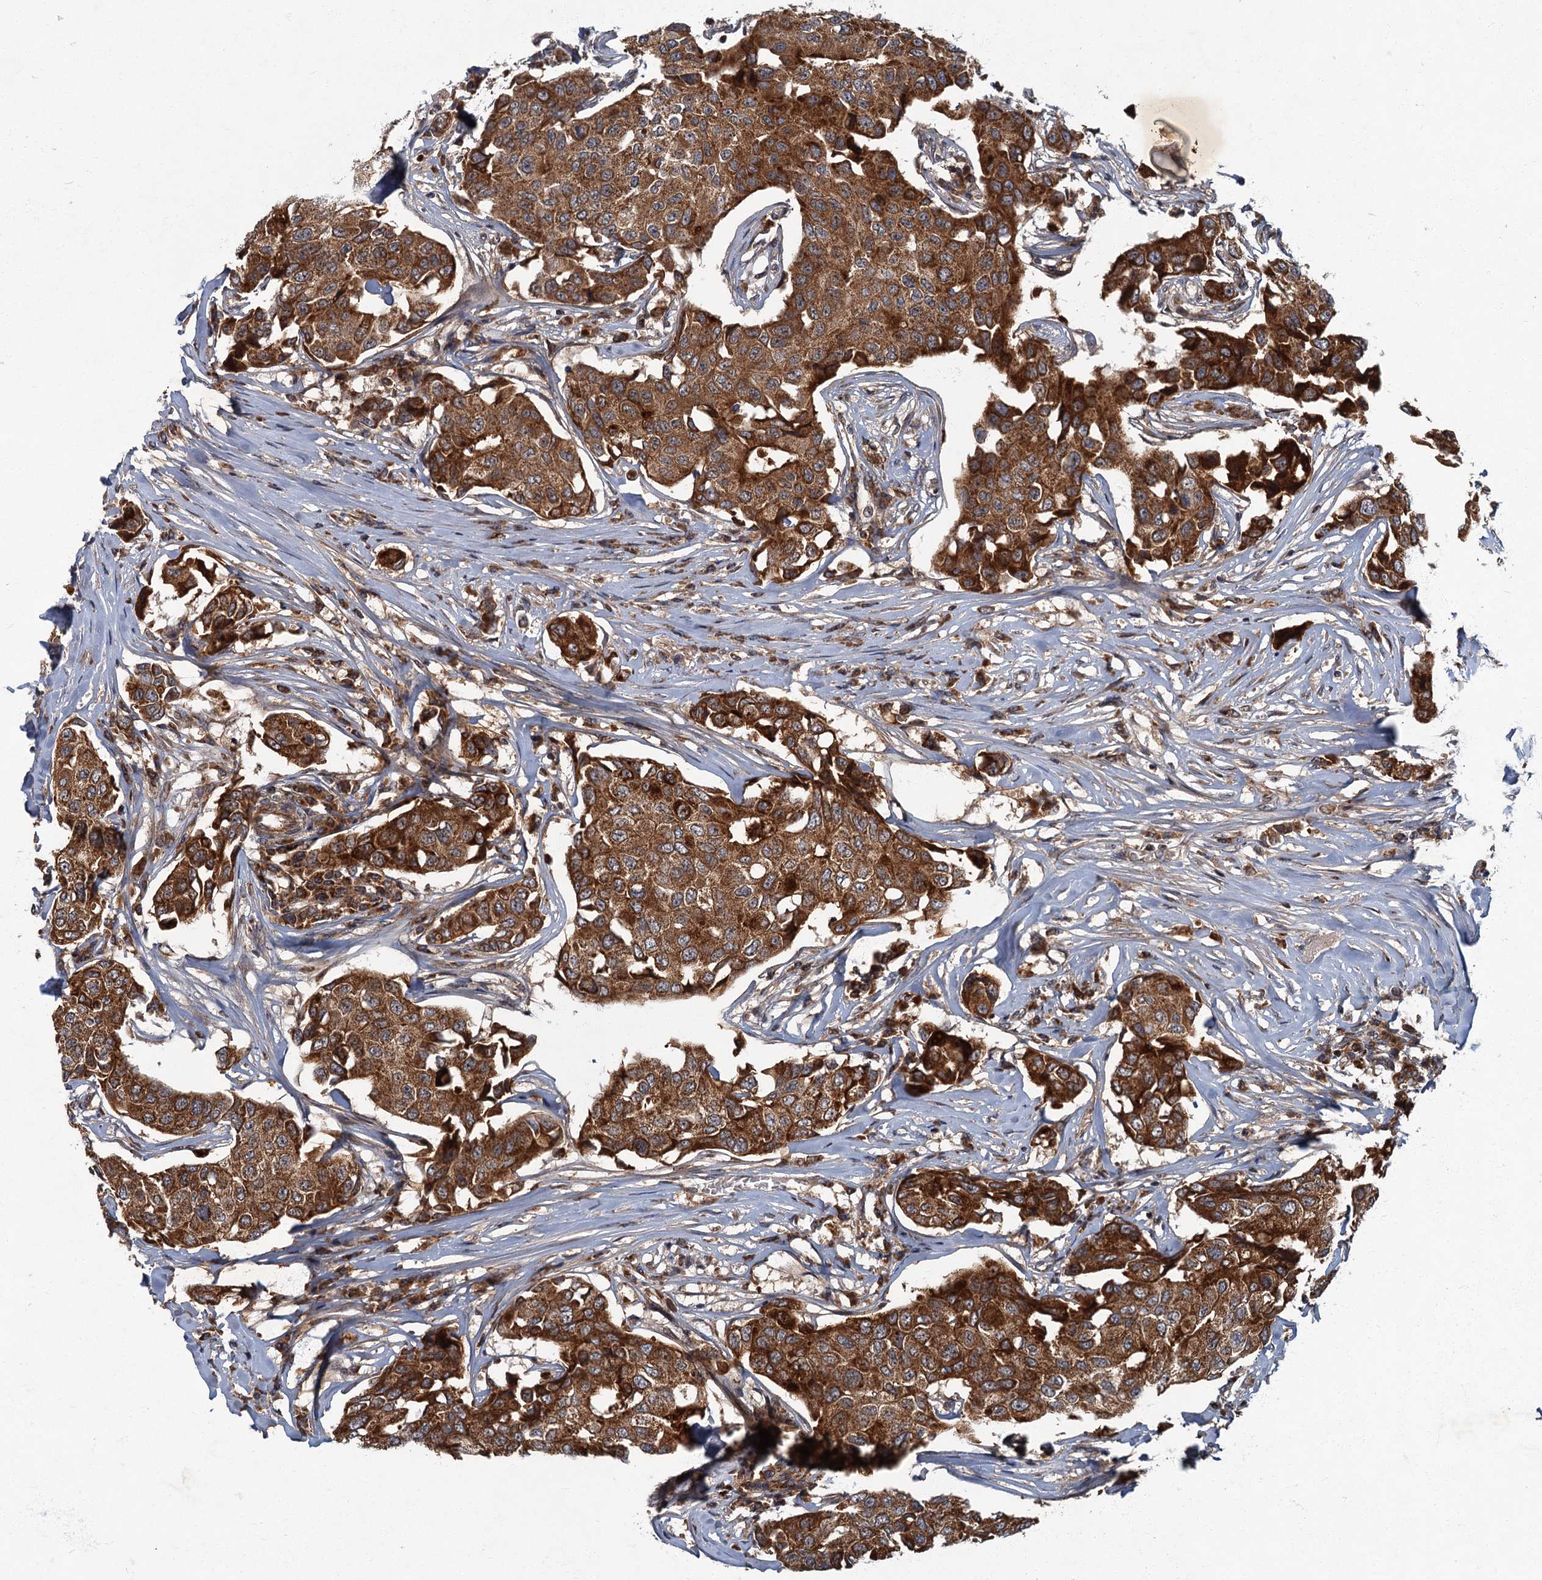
{"staining": {"intensity": "strong", "quantity": ">75%", "location": "cytoplasmic/membranous"}, "tissue": "breast cancer", "cell_type": "Tumor cells", "image_type": "cancer", "snomed": [{"axis": "morphology", "description": "Duct carcinoma"}, {"axis": "topography", "description": "Breast"}], "caption": "IHC histopathology image of neoplastic tissue: human breast cancer stained using immunohistochemistry (IHC) demonstrates high levels of strong protein expression localized specifically in the cytoplasmic/membranous of tumor cells, appearing as a cytoplasmic/membranous brown color.", "gene": "SLC11A2", "patient": {"sex": "female", "age": 80}}